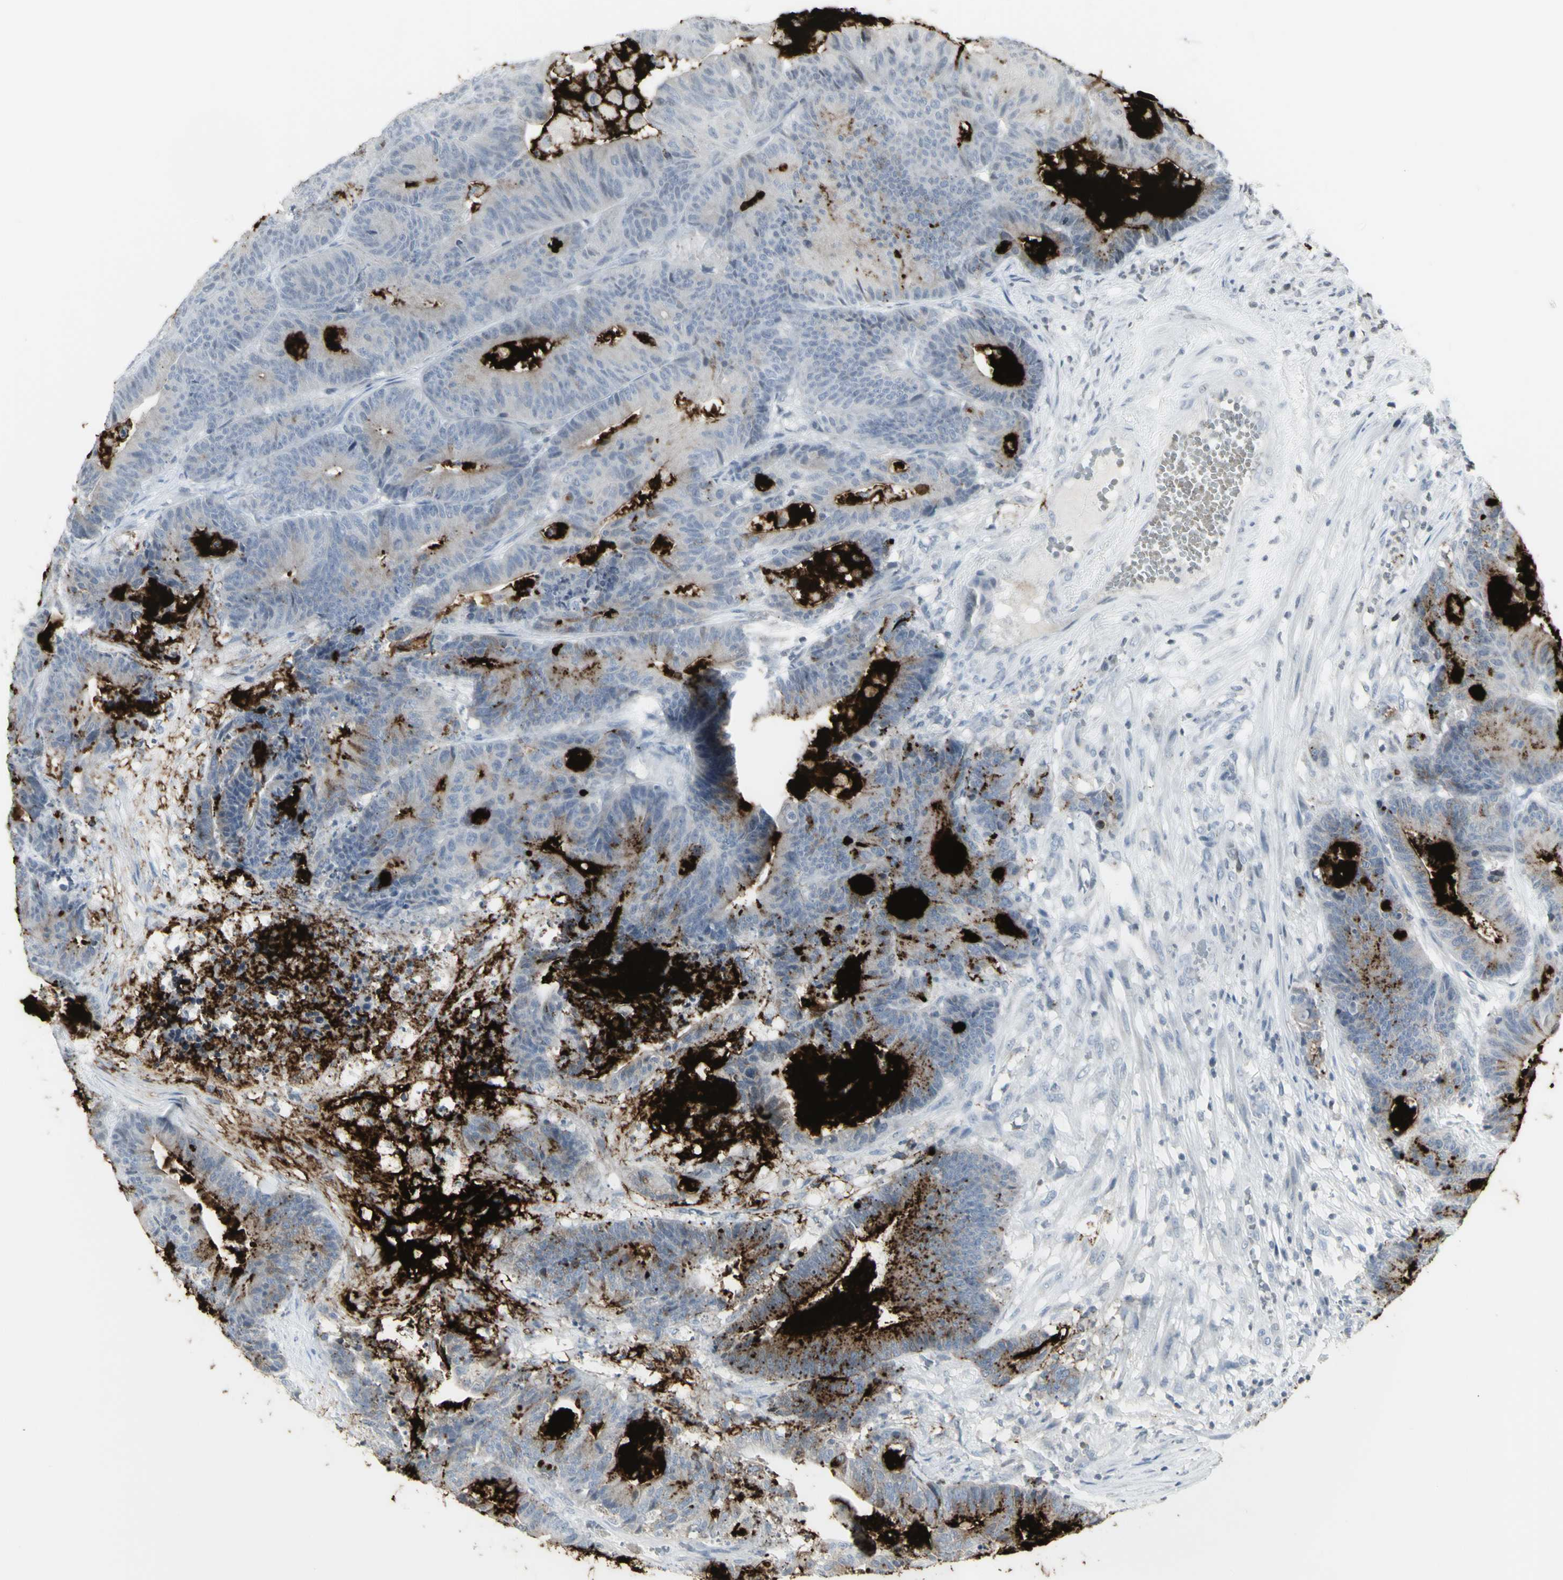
{"staining": {"intensity": "weak", "quantity": "<25%", "location": "cytoplasmic/membranous"}, "tissue": "colorectal cancer", "cell_type": "Tumor cells", "image_type": "cancer", "snomed": [{"axis": "morphology", "description": "Adenocarcinoma, NOS"}, {"axis": "topography", "description": "Colon"}], "caption": "IHC photomicrograph of neoplastic tissue: human colorectal cancer stained with DAB shows no significant protein positivity in tumor cells.", "gene": "MUC5AC", "patient": {"sex": "female", "age": 84}}